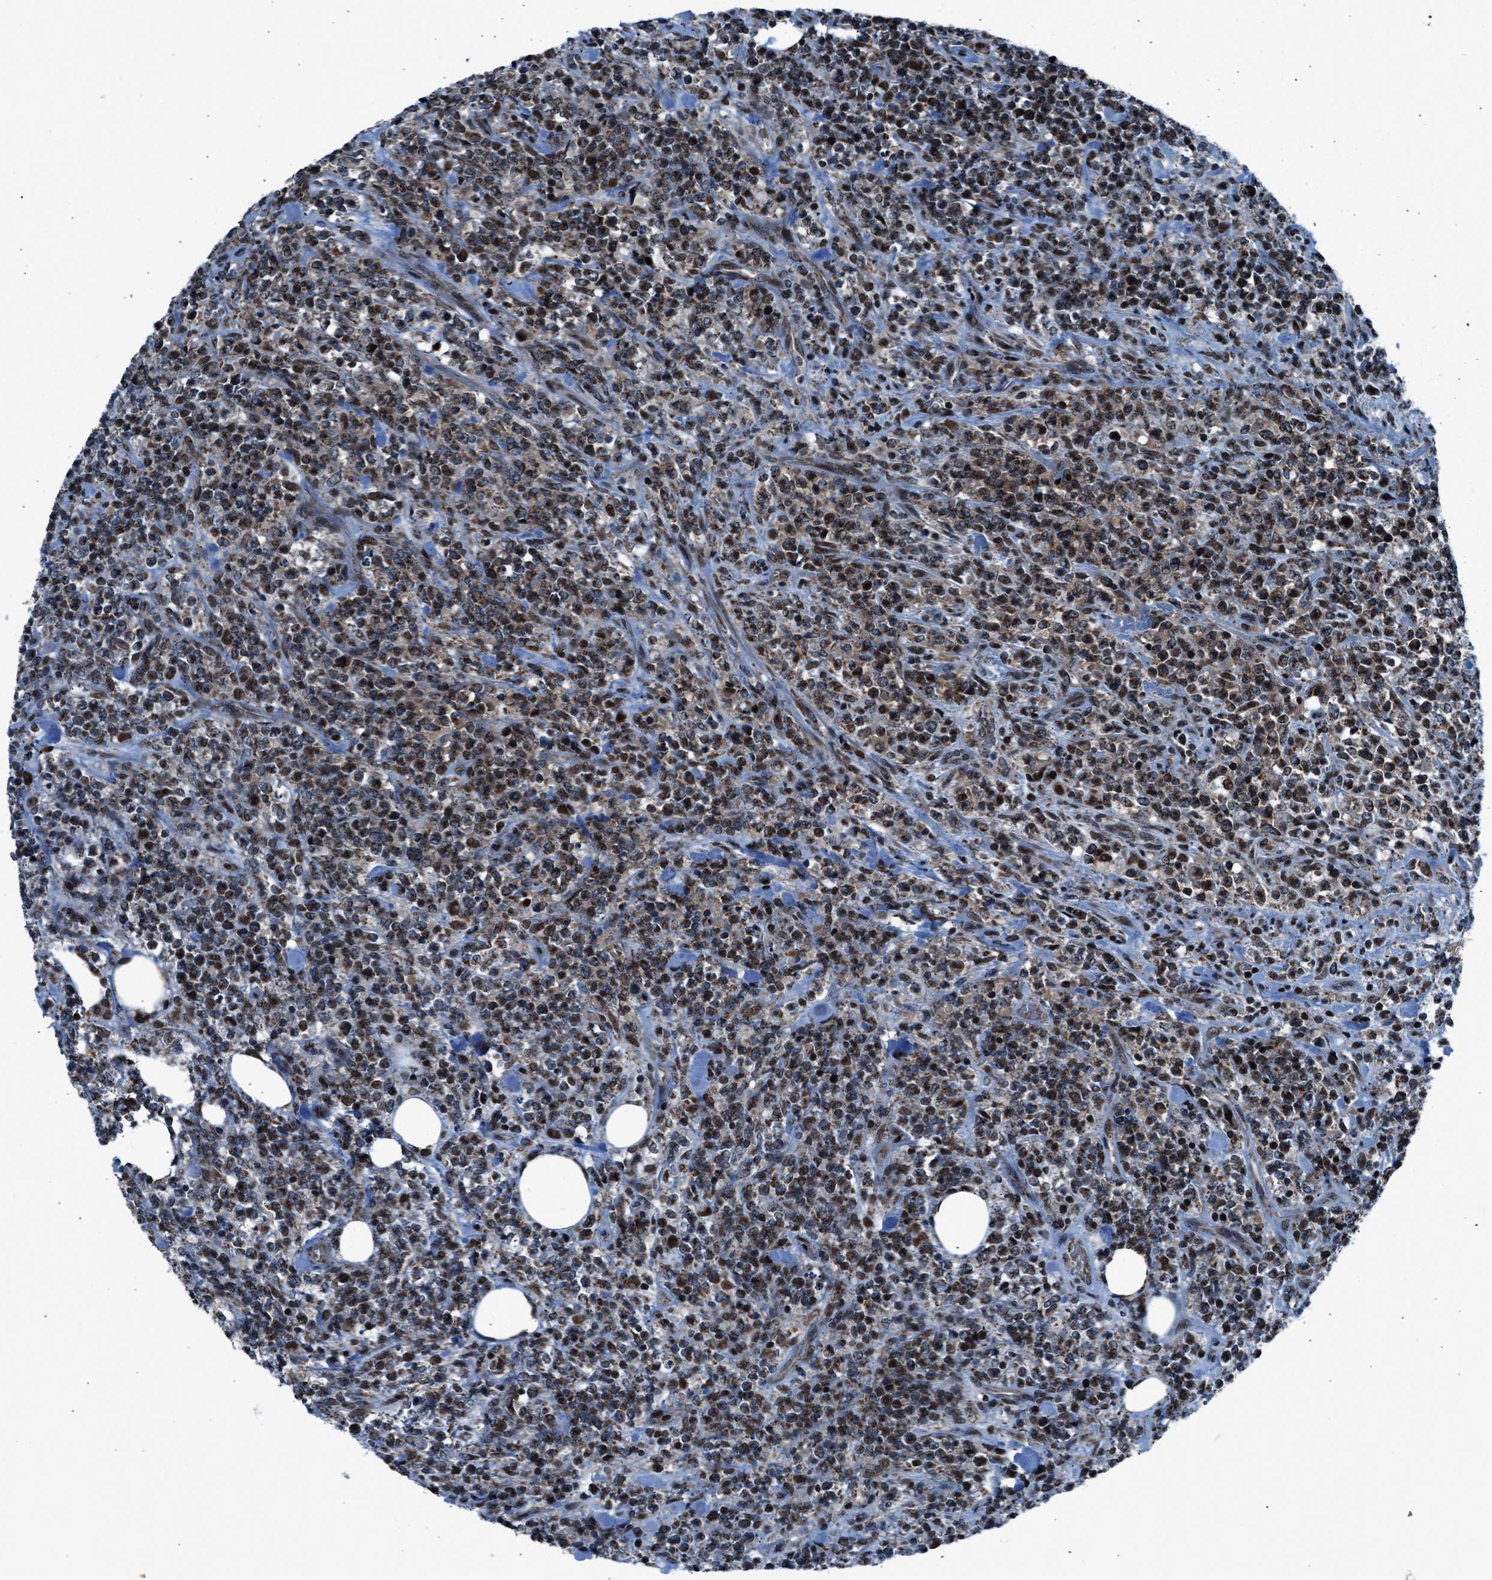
{"staining": {"intensity": "moderate", "quantity": ">75%", "location": "cytoplasmic/membranous,nuclear"}, "tissue": "lymphoma", "cell_type": "Tumor cells", "image_type": "cancer", "snomed": [{"axis": "morphology", "description": "Malignant lymphoma, non-Hodgkin's type, High grade"}, {"axis": "topography", "description": "Soft tissue"}], "caption": "IHC staining of high-grade malignant lymphoma, non-Hodgkin's type, which shows medium levels of moderate cytoplasmic/membranous and nuclear staining in about >75% of tumor cells indicating moderate cytoplasmic/membranous and nuclear protein staining. The staining was performed using DAB (brown) for protein detection and nuclei were counterstained in hematoxylin (blue).", "gene": "MORC3", "patient": {"sex": "male", "age": 18}}